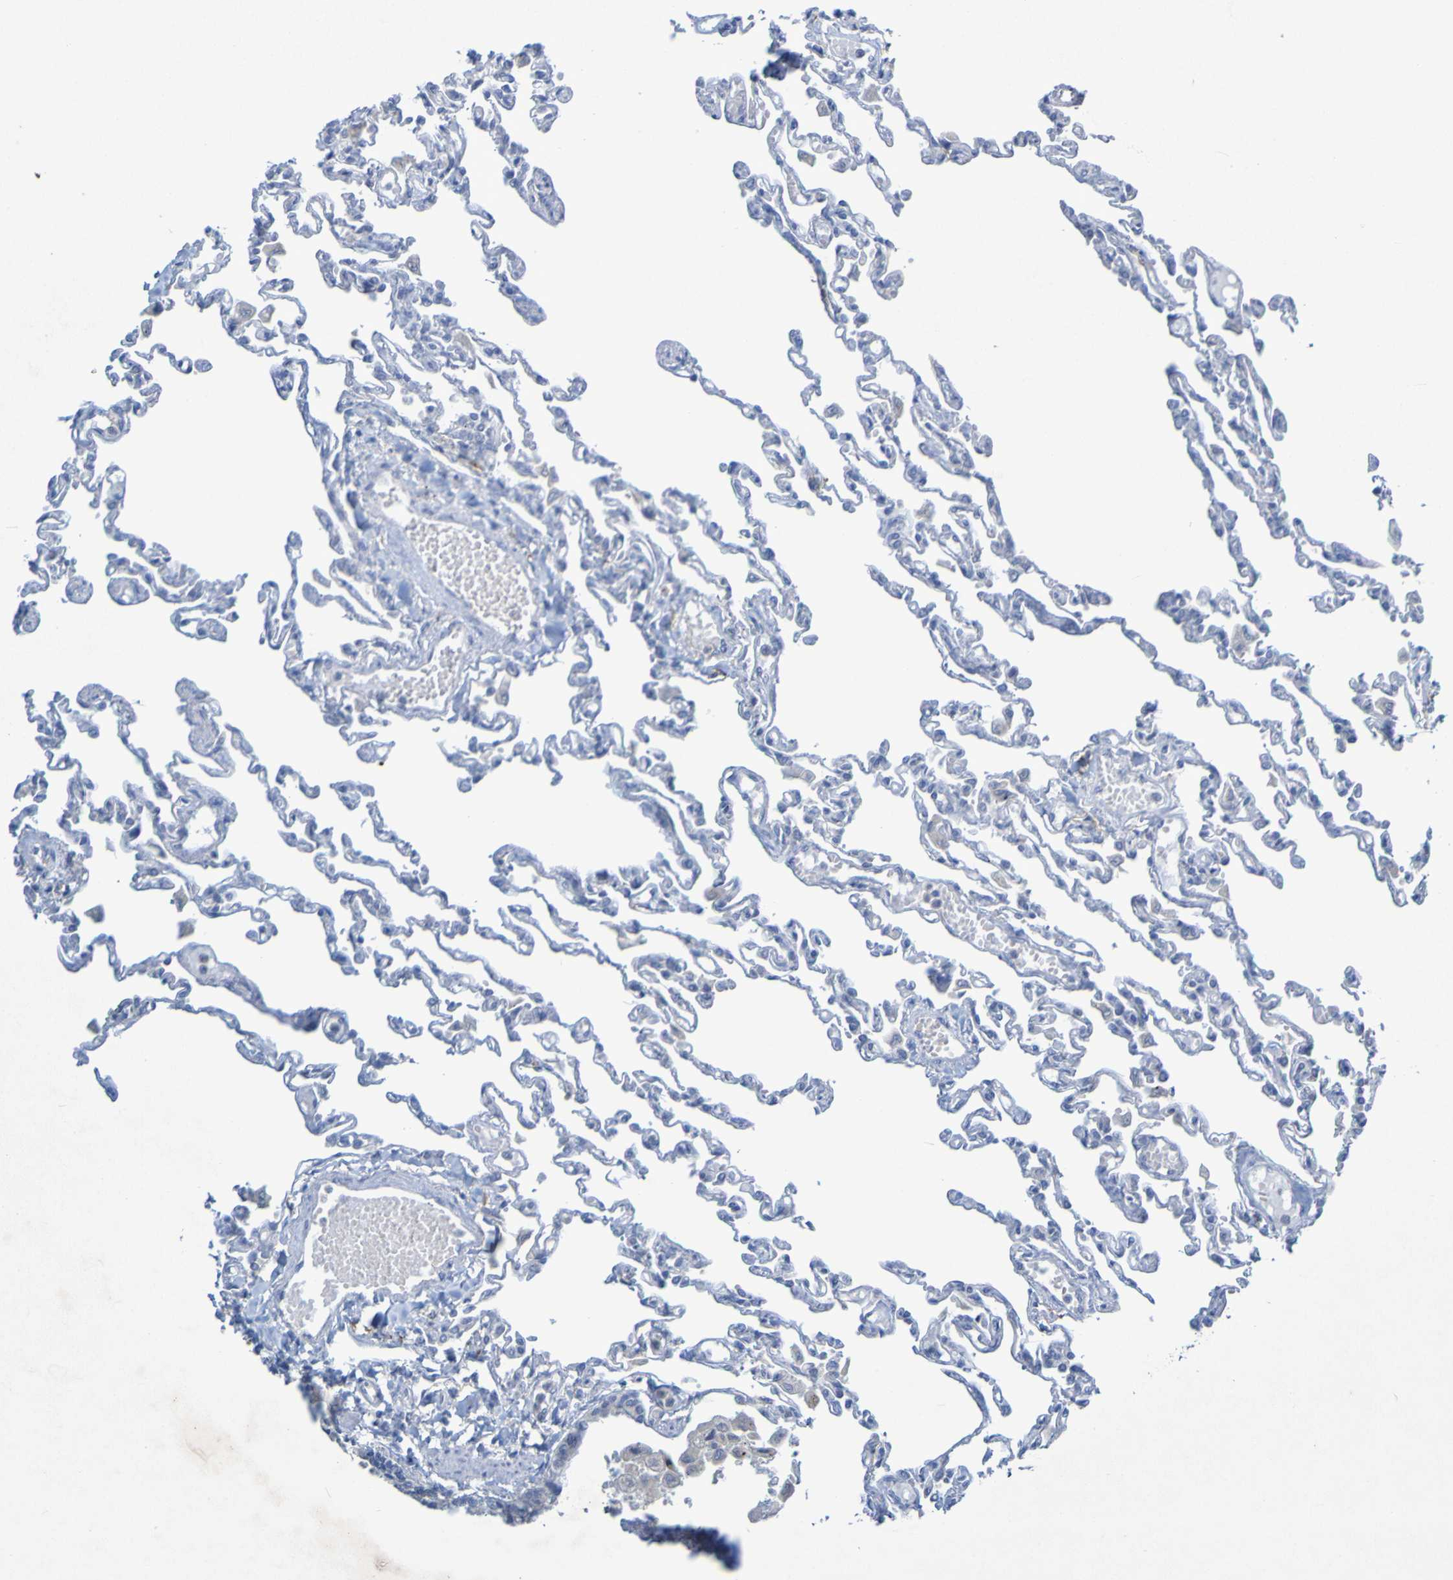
{"staining": {"intensity": "negative", "quantity": "none", "location": "none"}, "tissue": "lung", "cell_type": "Alveolar cells", "image_type": "normal", "snomed": [{"axis": "morphology", "description": "Normal tissue, NOS"}, {"axis": "topography", "description": "Lung"}], "caption": "This image is of unremarkable lung stained with immunohistochemistry (IHC) to label a protein in brown with the nuclei are counter-stained blue. There is no staining in alveolar cells. (IHC, brightfield microscopy, high magnification).", "gene": "LILRB5", "patient": {"sex": "male", "age": 21}}